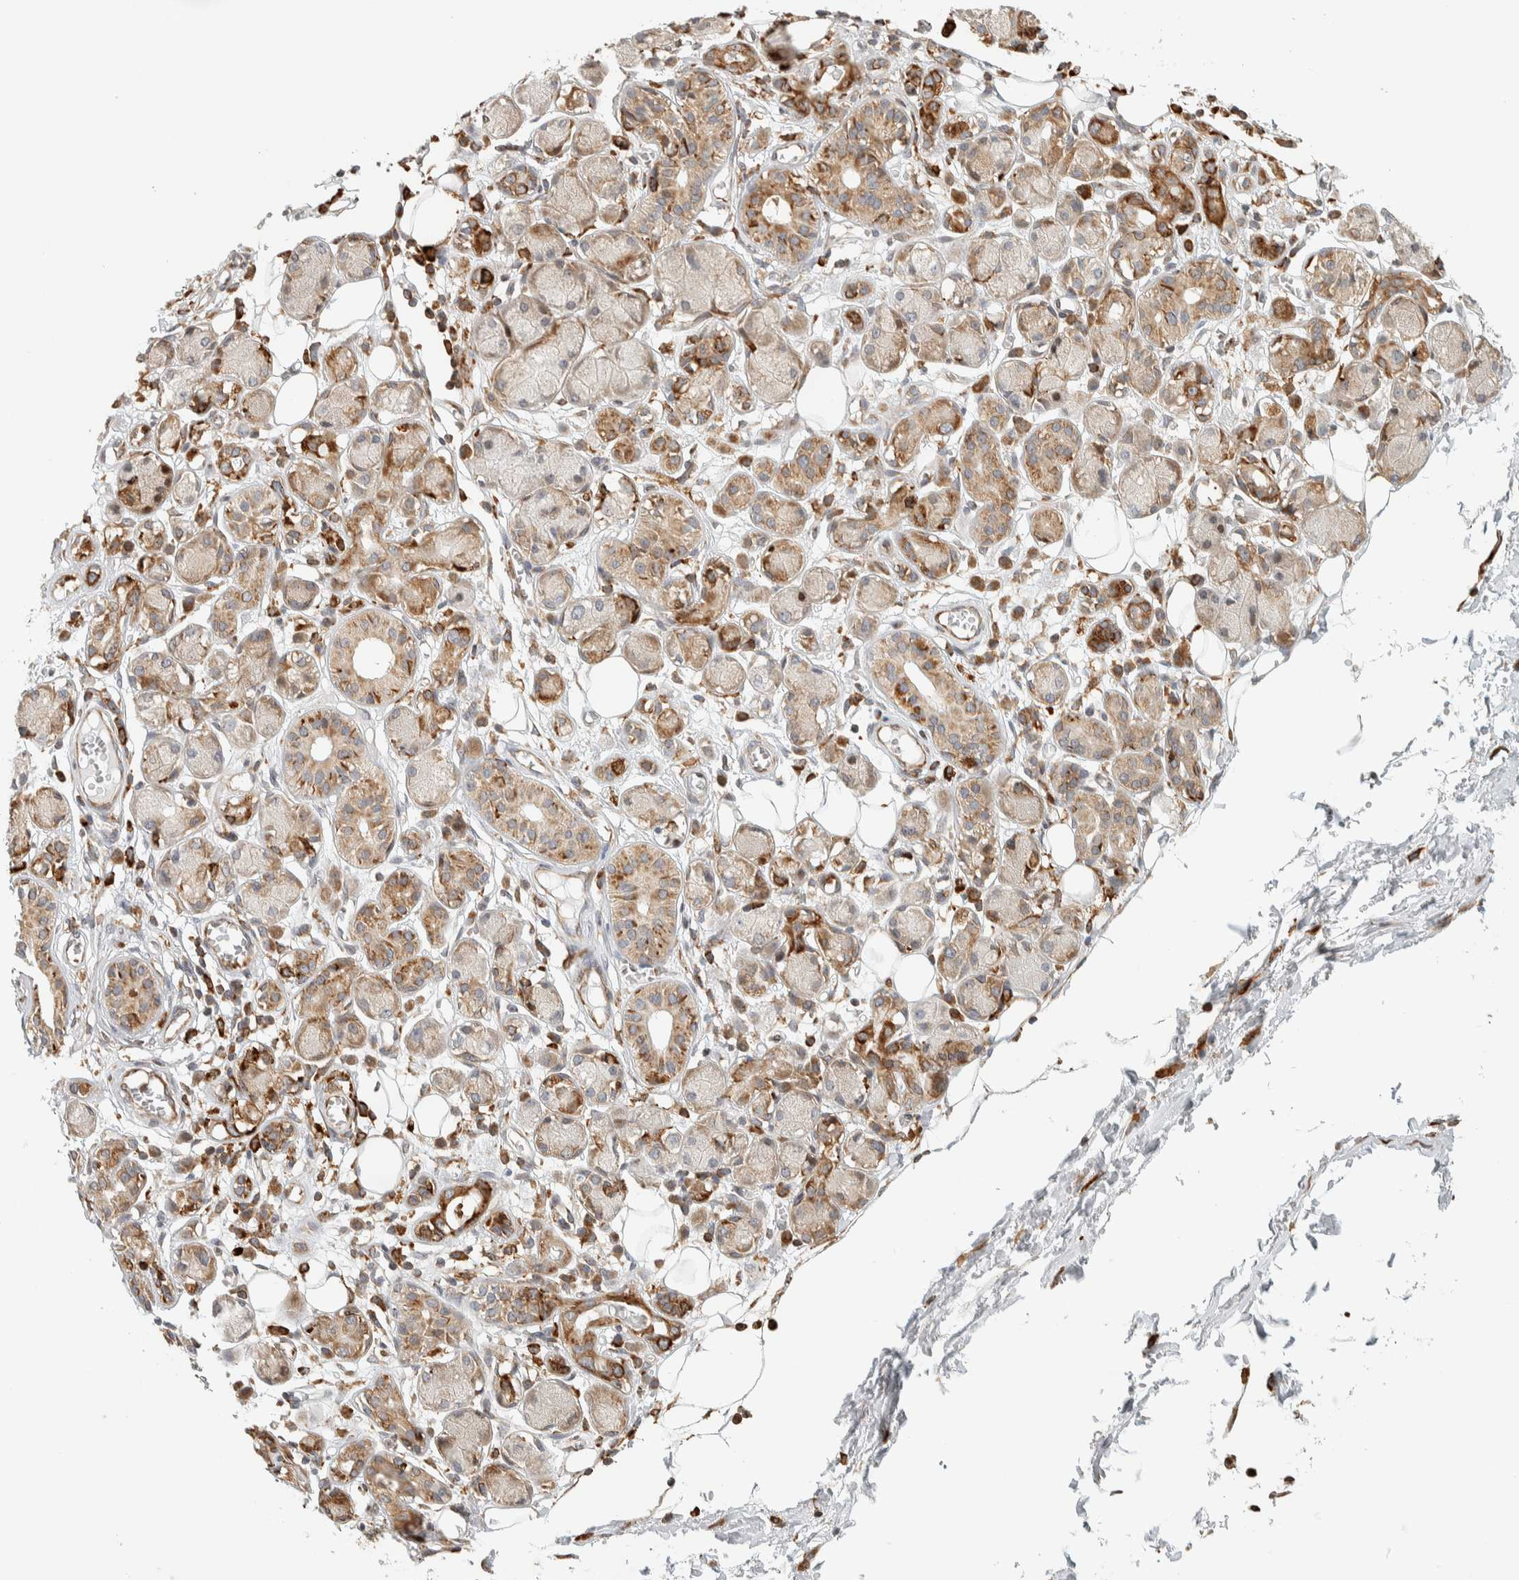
{"staining": {"intensity": "negative", "quantity": "none", "location": "none"}, "tissue": "adipose tissue", "cell_type": "Adipocytes", "image_type": "normal", "snomed": [{"axis": "morphology", "description": "Normal tissue, NOS"}, {"axis": "morphology", "description": "Inflammation, NOS"}, {"axis": "topography", "description": "Vascular tissue"}, {"axis": "topography", "description": "Salivary gland"}], "caption": "This is a image of immunohistochemistry (IHC) staining of unremarkable adipose tissue, which shows no staining in adipocytes. (Brightfield microscopy of DAB immunohistochemistry at high magnification).", "gene": "LLGL2", "patient": {"sex": "female", "age": 75}}